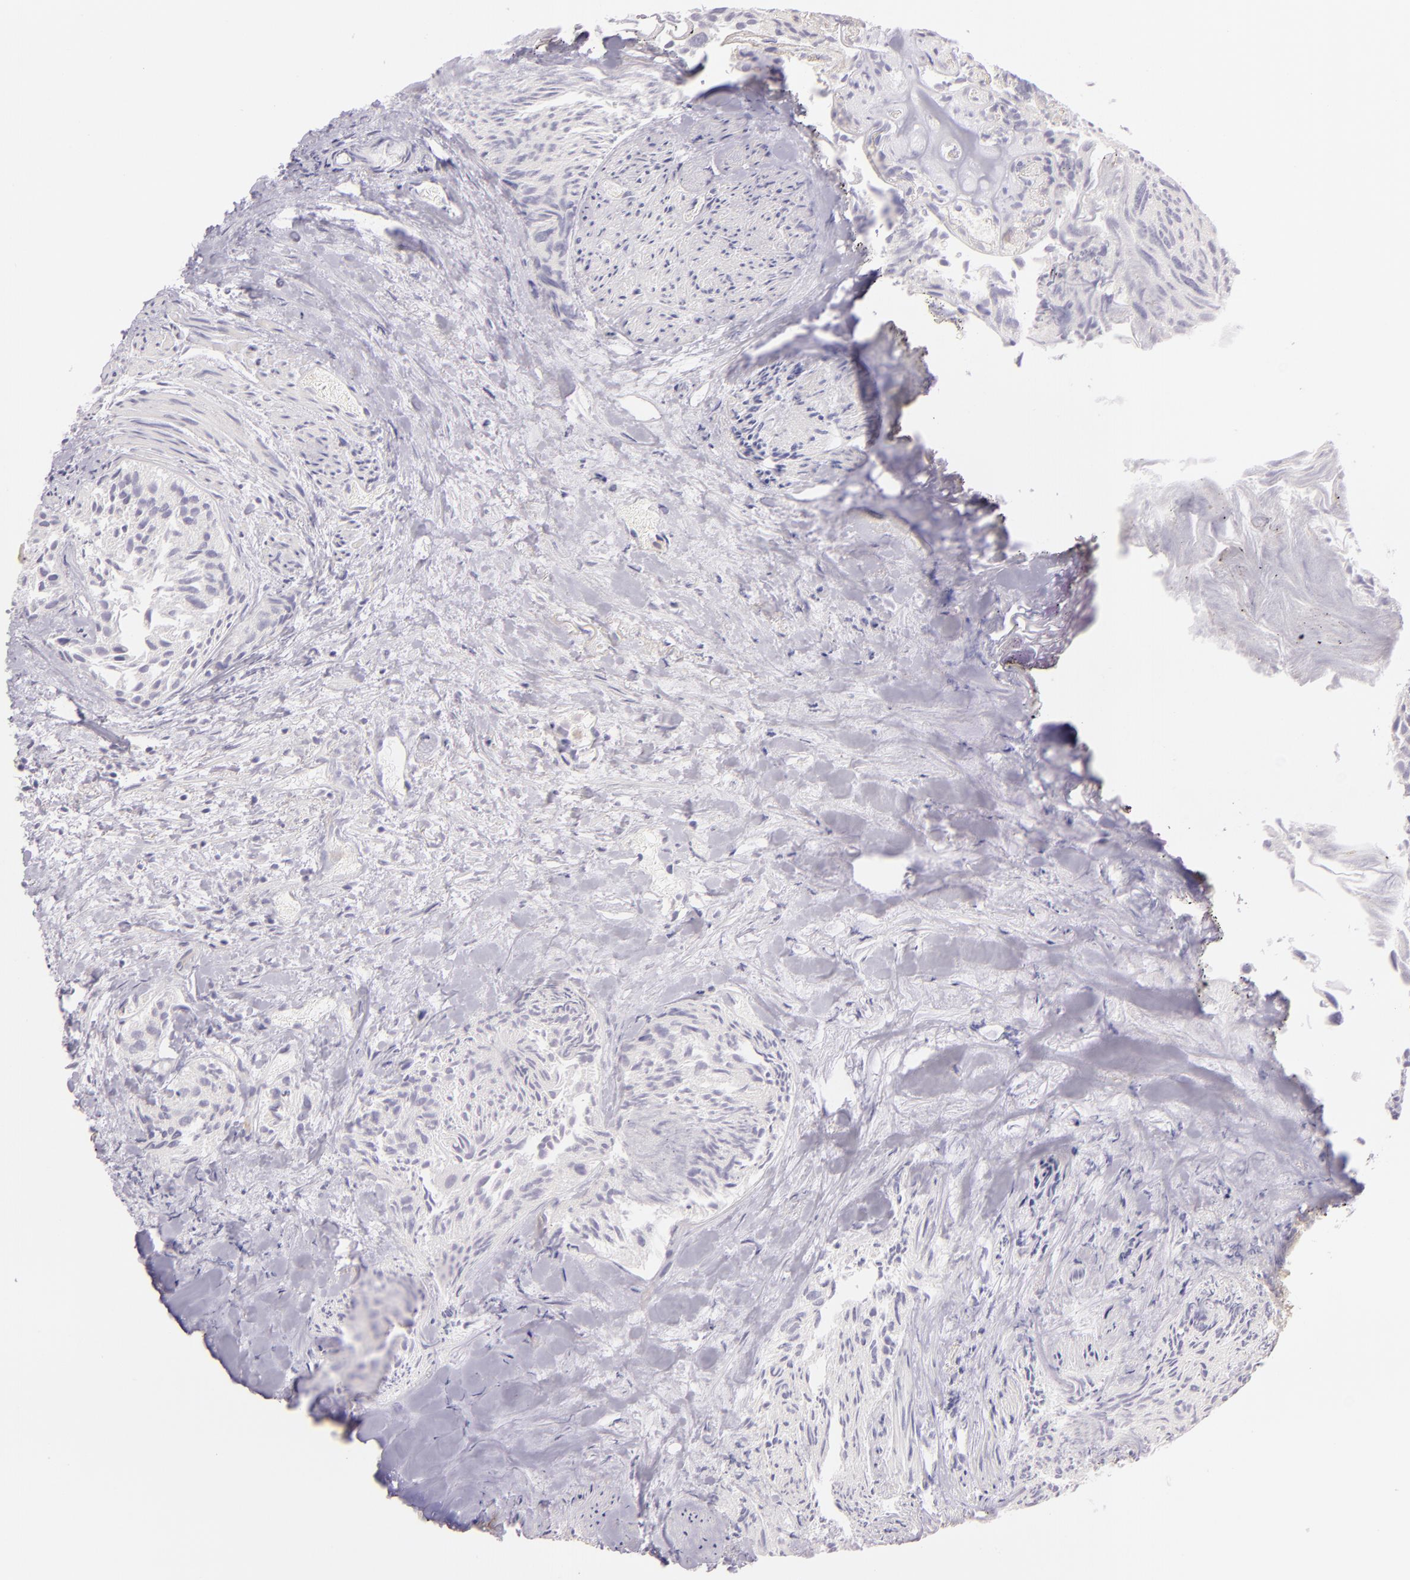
{"staining": {"intensity": "negative", "quantity": "none", "location": "none"}, "tissue": "urothelial cancer", "cell_type": "Tumor cells", "image_type": "cancer", "snomed": [{"axis": "morphology", "description": "Urothelial carcinoma, High grade"}, {"axis": "topography", "description": "Urinary bladder"}], "caption": "The IHC histopathology image has no significant expression in tumor cells of urothelial cancer tissue.", "gene": "CBS", "patient": {"sex": "female", "age": 78}}